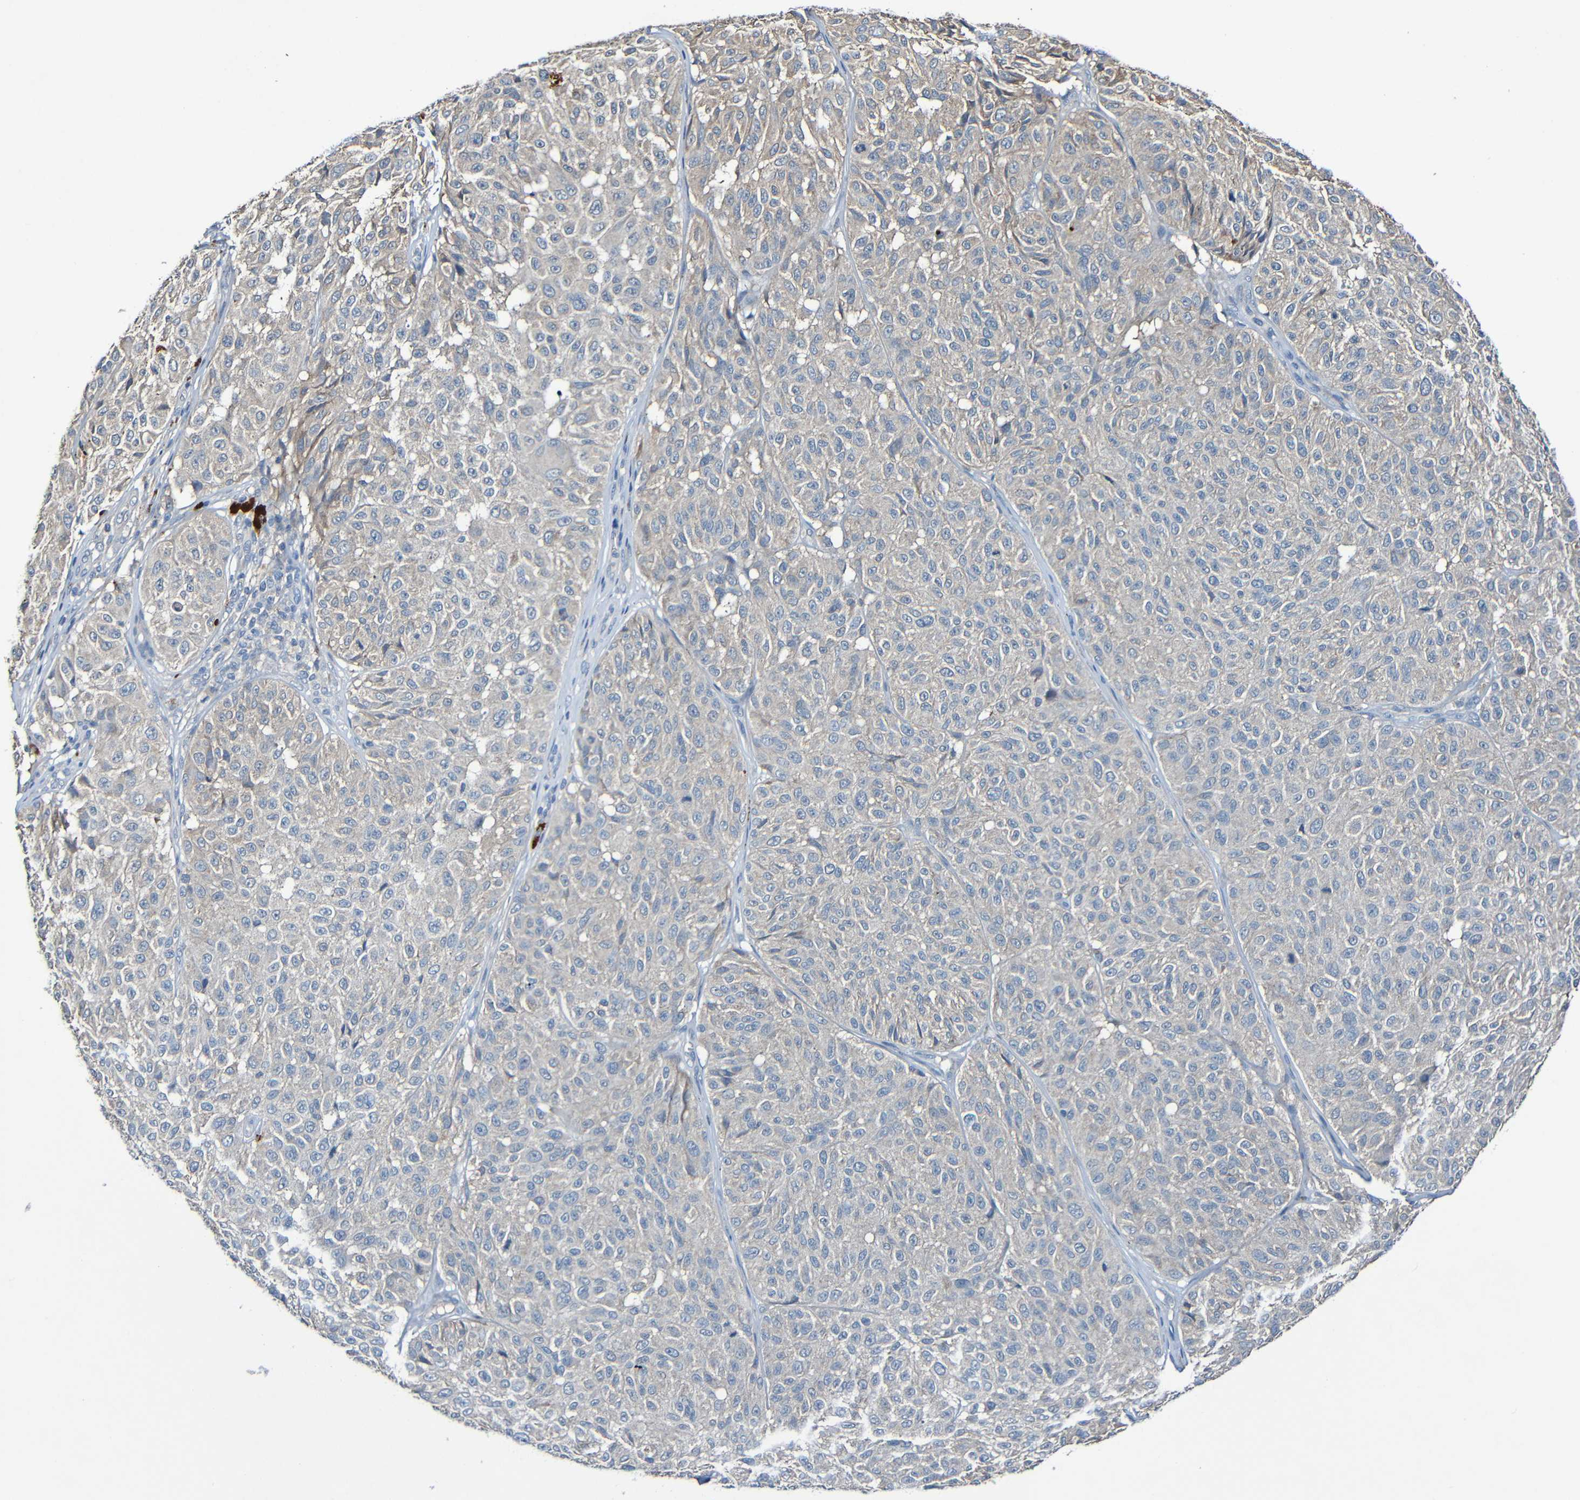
{"staining": {"intensity": "weak", "quantity": "<25%", "location": "cytoplasmic/membranous"}, "tissue": "melanoma", "cell_type": "Tumor cells", "image_type": "cancer", "snomed": [{"axis": "morphology", "description": "Malignant melanoma, NOS"}, {"axis": "topography", "description": "Skin"}], "caption": "High magnification brightfield microscopy of malignant melanoma stained with DAB (3,3'-diaminobenzidine) (brown) and counterstained with hematoxylin (blue): tumor cells show no significant staining. (DAB (3,3'-diaminobenzidine) immunohistochemistry (IHC) visualized using brightfield microscopy, high magnification).", "gene": "LRRC70", "patient": {"sex": "female", "age": 46}}